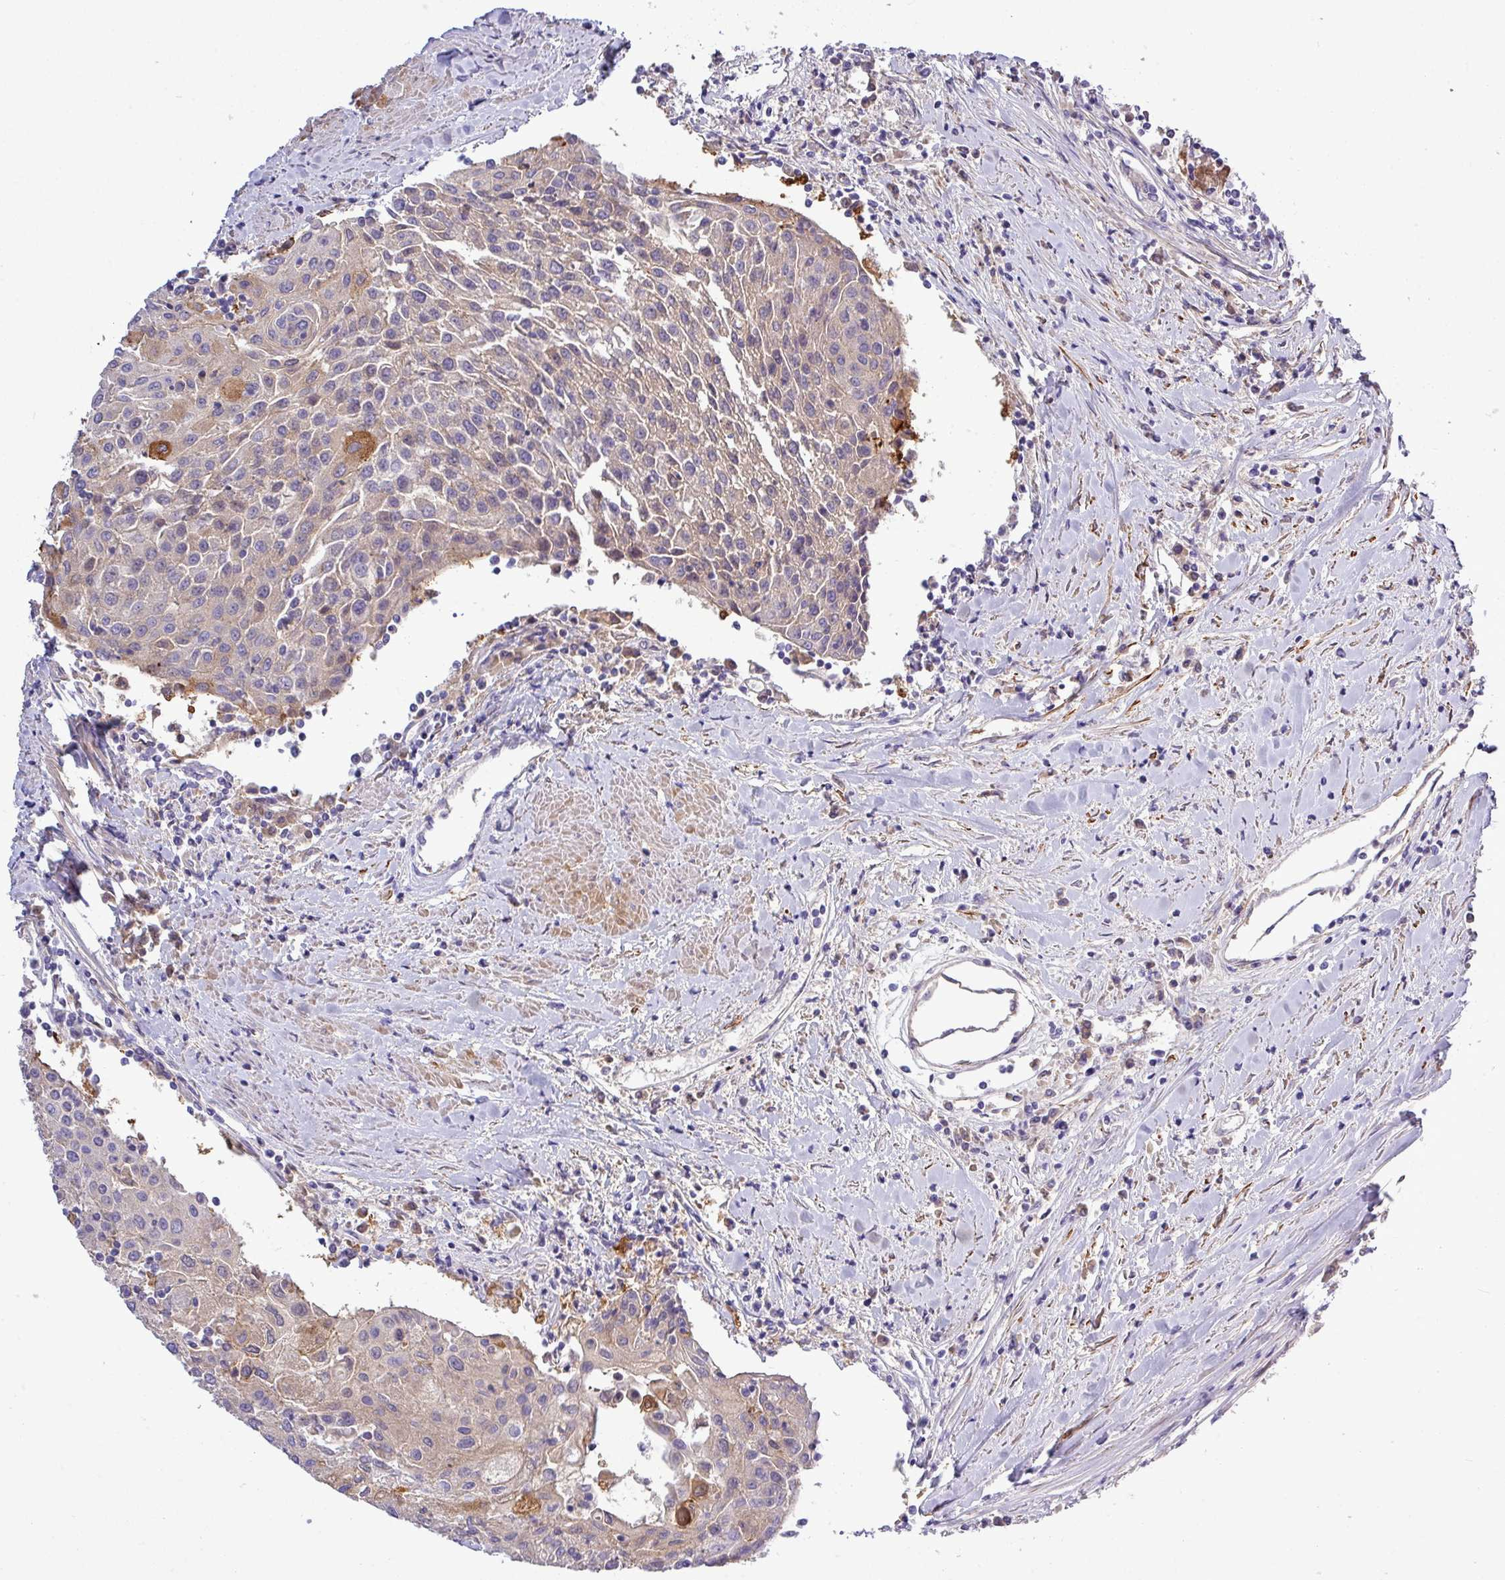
{"staining": {"intensity": "moderate", "quantity": "<25%", "location": "cytoplasmic/membranous"}, "tissue": "urothelial cancer", "cell_type": "Tumor cells", "image_type": "cancer", "snomed": [{"axis": "morphology", "description": "Urothelial carcinoma, High grade"}, {"axis": "topography", "description": "Urinary bladder"}], "caption": "Approximately <25% of tumor cells in human urothelial cancer show moderate cytoplasmic/membranous protein expression as visualized by brown immunohistochemical staining.", "gene": "PARD6A", "patient": {"sex": "female", "age": 85}}